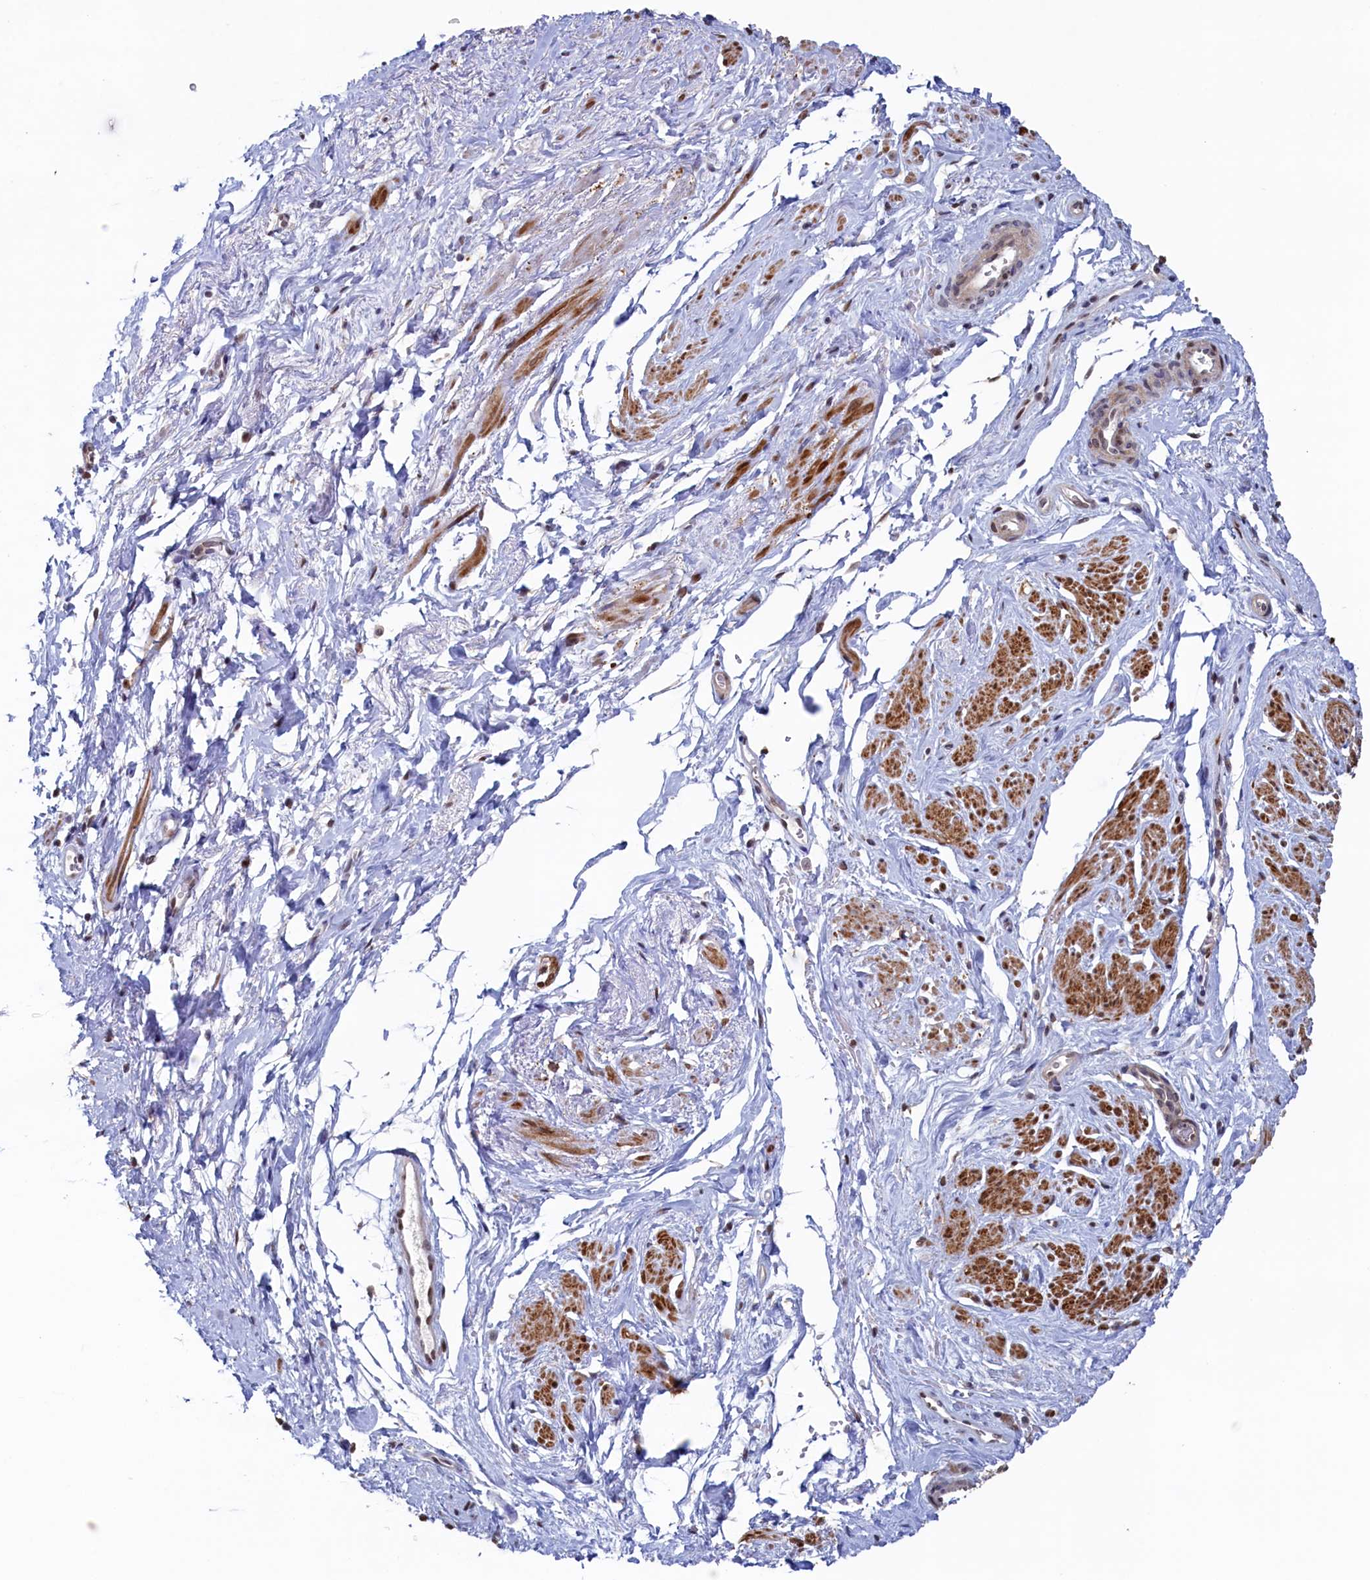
{"staining": {"intensity": "moderate", "quantity": "25%-75%", "location": "cytoplasmic/membranous,nuclear"}, "tissue": "smooth muscle", "cell_type": "Smooth muscle cells", "image_type": "normal", "snomed": [{"axis": "morphology", "description": "Normal tissue, NOS"}, {"axis": "topography", "description": "Smooth muscle"}, {"axis": "topography", "description": "Peripheral nerve tissue"}], "caption": "Human smooth muscle stained with a brown dye exhibits moderate cytoplasmic/membranous,nuclear positive positivity in approximately 25%-75% of smooth muscle cells.", "gene": "AHCY", "patient": {"sex": "male", "age": 69}}